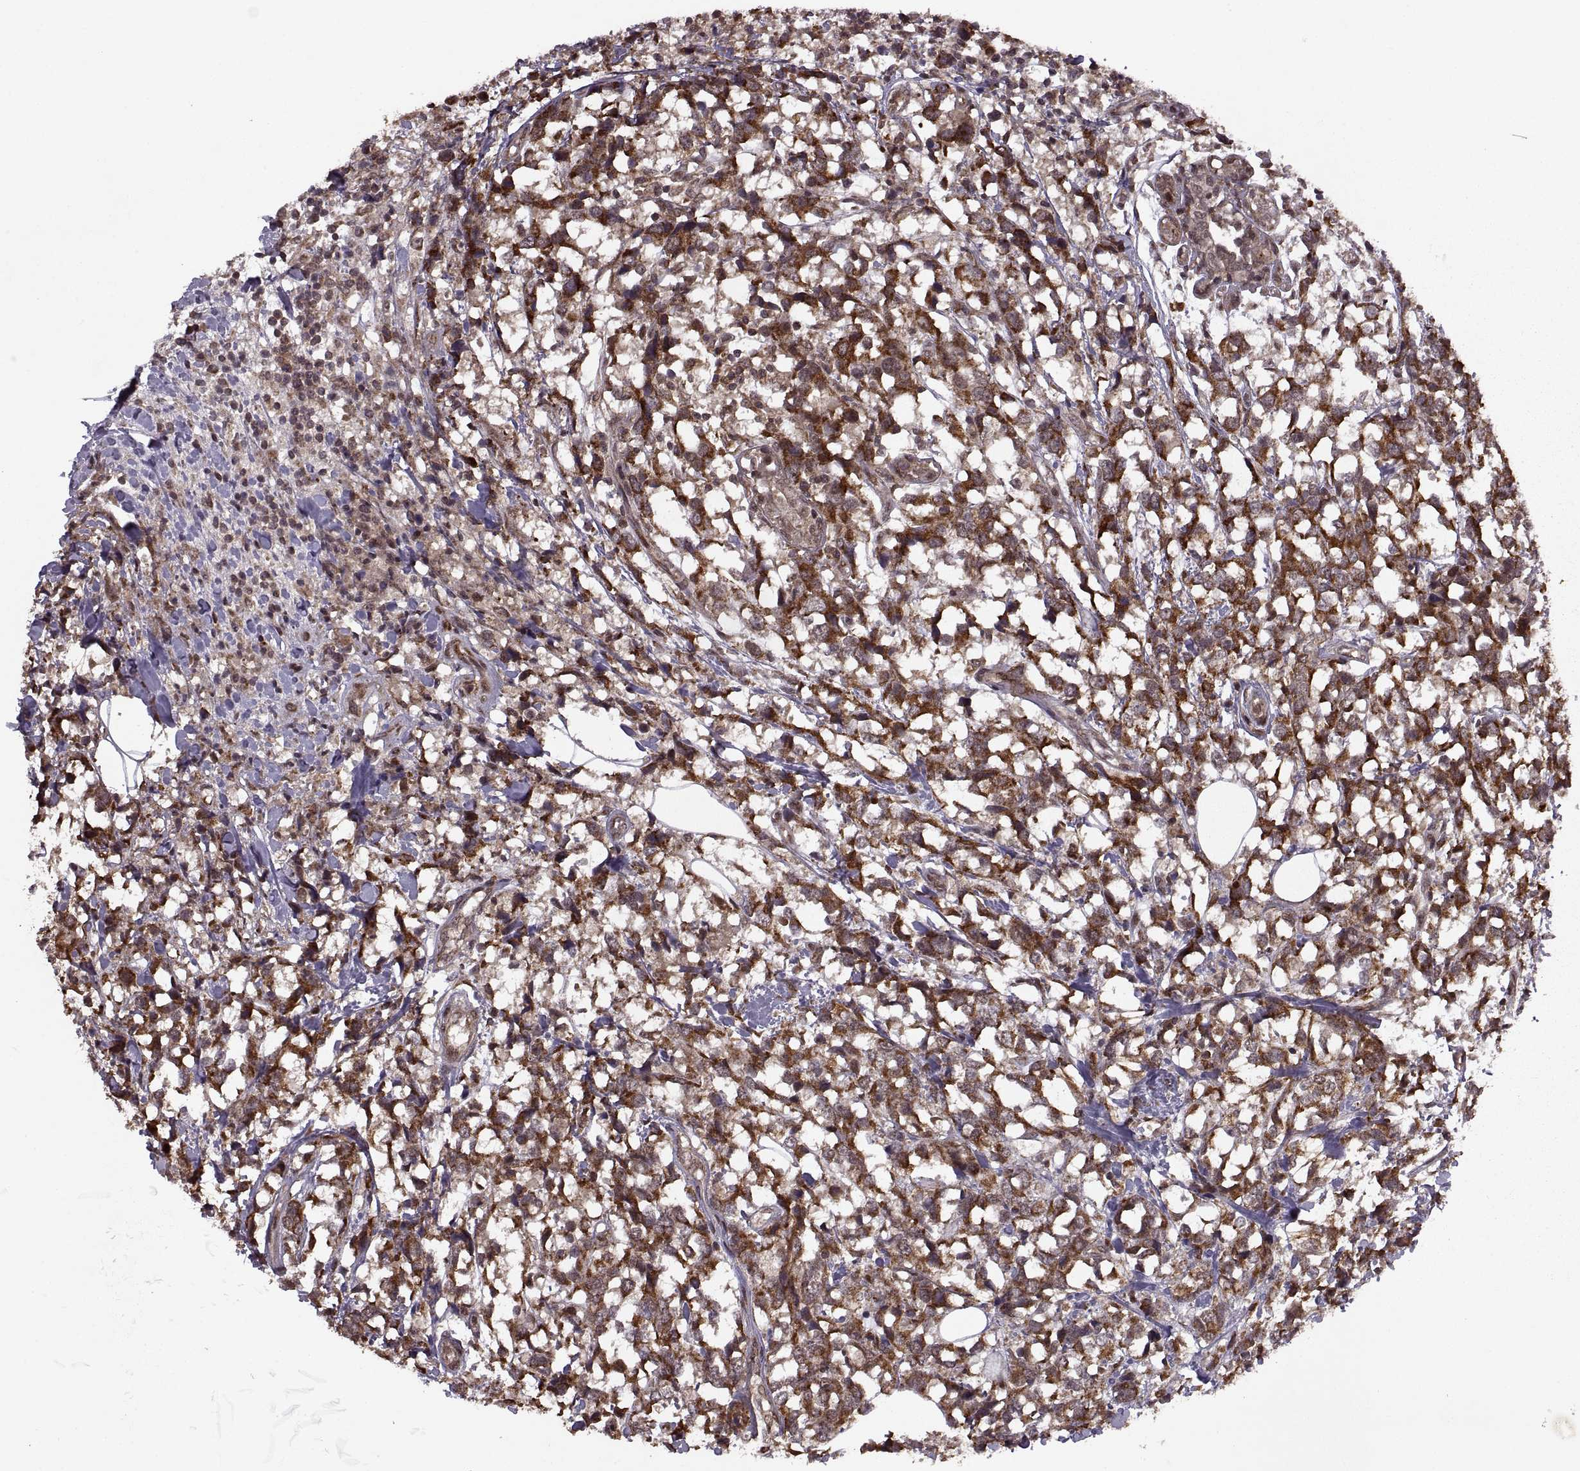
{"staining": {"intensity": "strong", "quantity": ">75%", "location": "cytoplasmic/membranous"}, "tissue": "breast cancer", "cell_type": "Tumor cells", "image_type": "cancer", "snomed": [{"axis": "morphology", "description": "Lobular carcinoma"}, {"axis": "topography", "description": "Breast"}], "caption": "Lobular carcinoma (breast) was stained to show a protein in brown. There is high levels of strong cytoplasmic/membranous positivity in approximately >75% of tumor cells.", "gene": "PTOV1", "patient": {"sex": "female", "age": 59}}